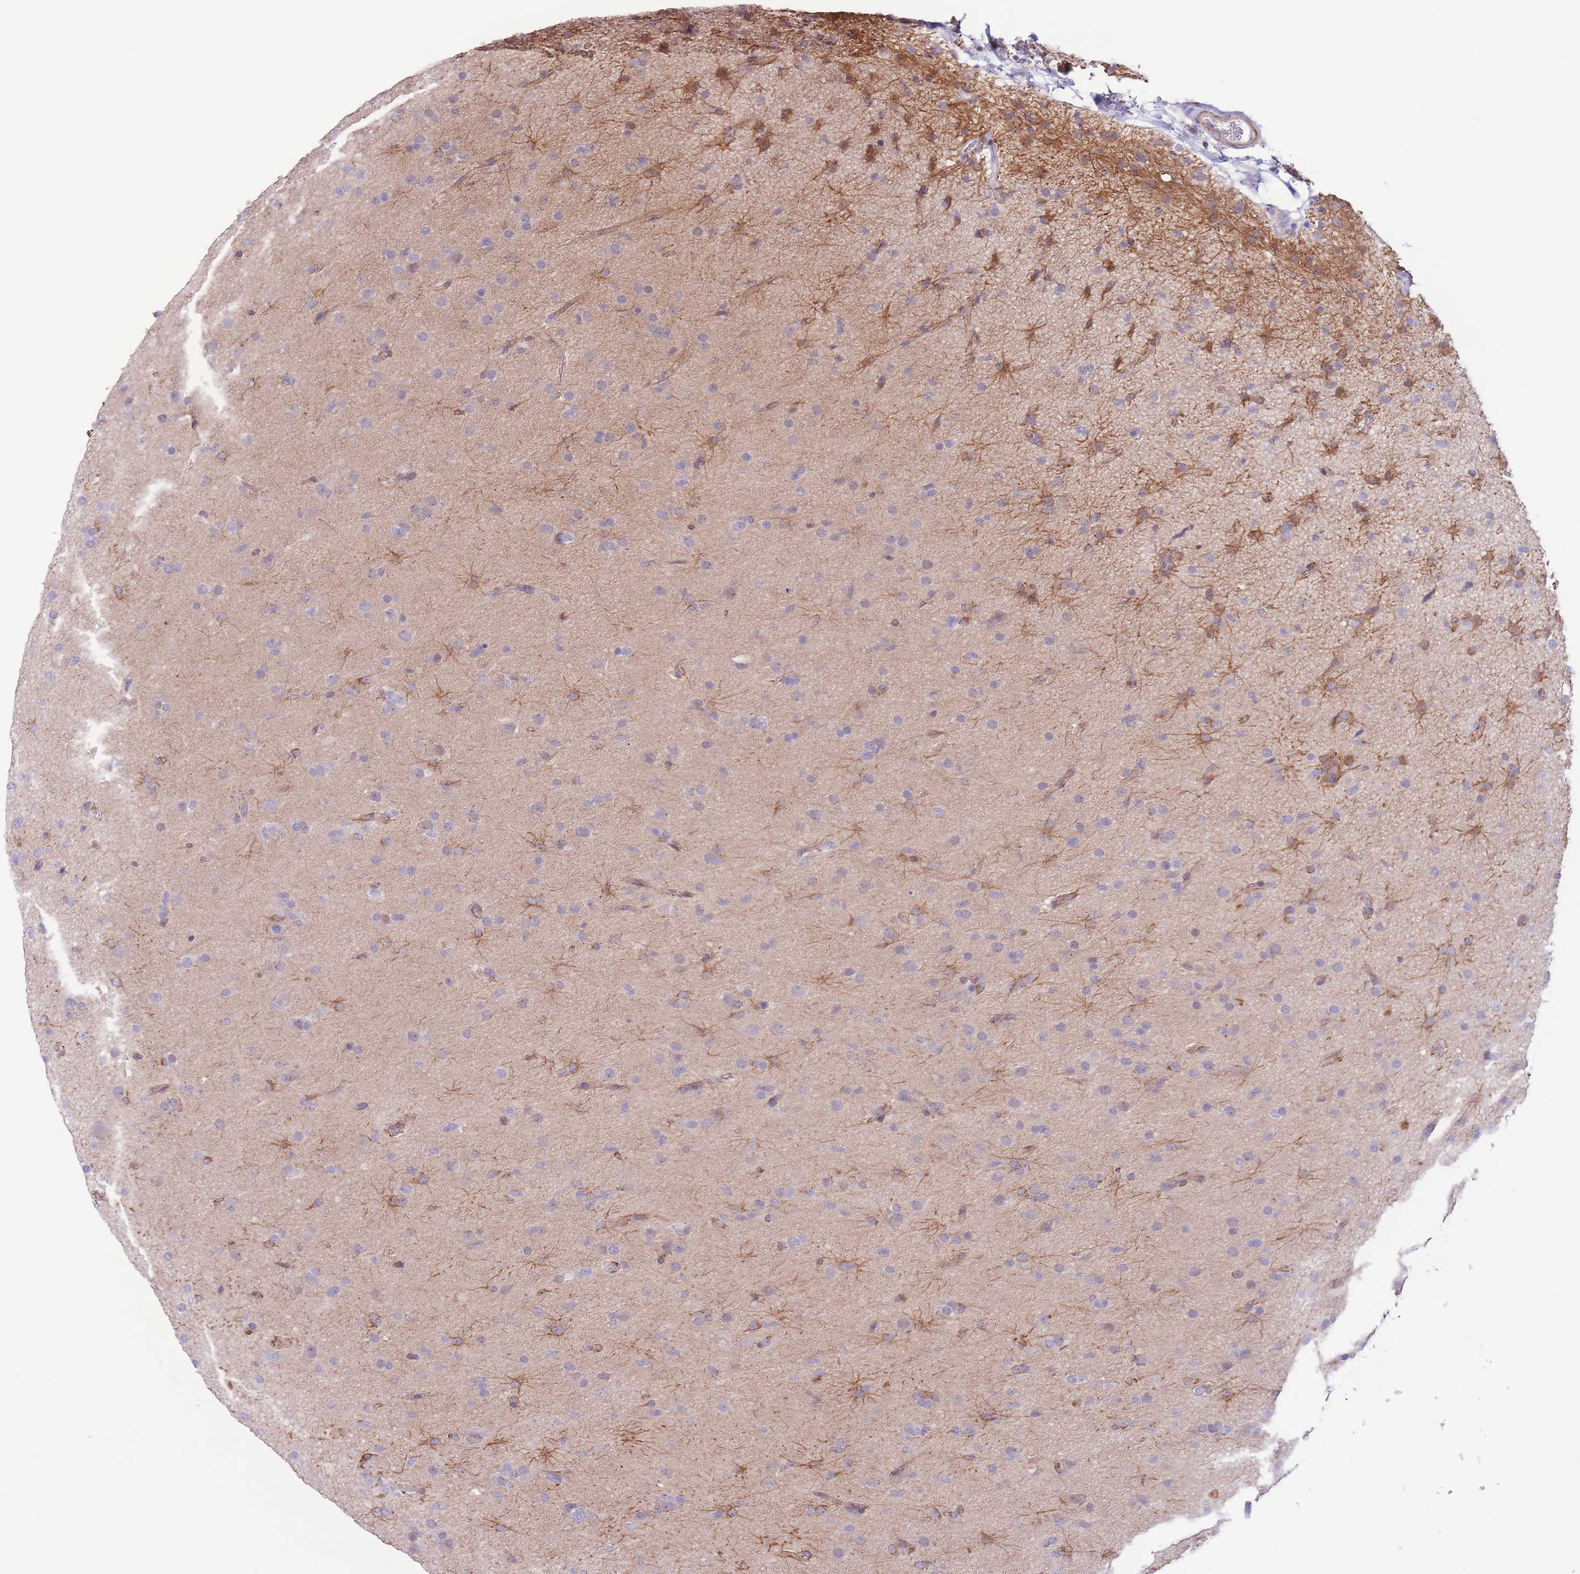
{"staining": {"intensity": "negative", "quantity": "none", "location": "none"}, "tissue": "glioma", "cell_type": "Tumor cells", "image_type": "cancer", "snomed": [{"axis": "morphology", "description": "Glioma, malignant, Low grade"}, {"axis": "topography", "description": "Brain"}], "caption": "This is an IHC image of human glioma. There is no expression in tumor cells.", "gene": "C9orf152", "patient": {"sex": "male", "age": 65}}